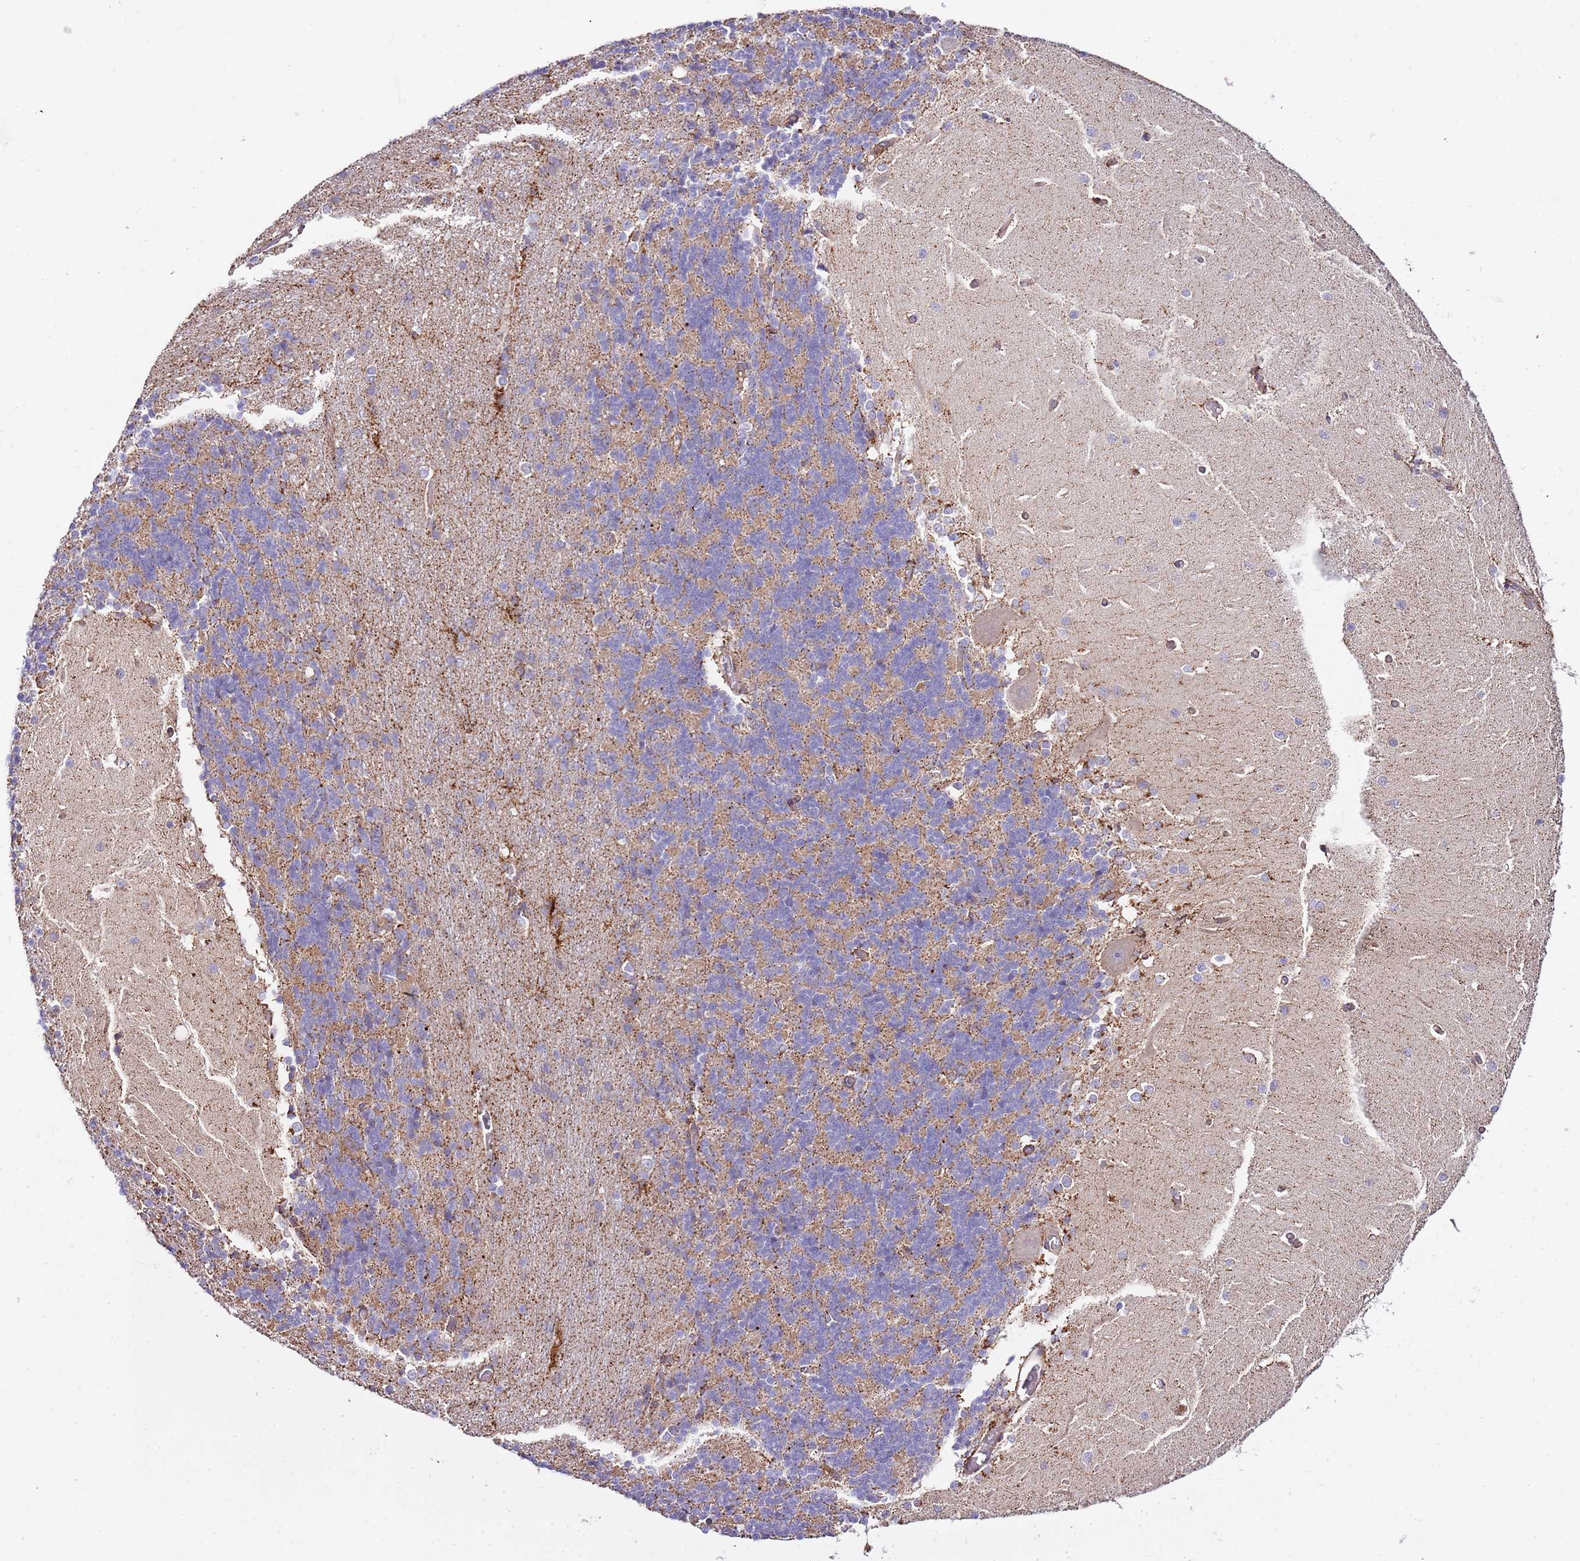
{"staining": {"intensity": "moderate", "quantity": "25%-75%", "location": "cytoplasmic/membranous"}, "tissue": "cerebellum", "cell_type": "Cells in granular layer", "image_type": "normal", "snomed": [{"axis": "morphology", "description": "Normal tissue, NOS"}, {"axis": "topography", "description": "Cerebellum"}], "caption": "Unremarkable cerebellum was stained to show a protein in brown. There is medium levels of moderate cytoplasmic/membranous positivity in about 25%-75% of cells in granular layer. (Stains: DAB in brown, nuclei in blue, Microscopy: brightfield microscopy at high magnification).", "gene": "DOCK6", "patient": {"sex": "male", "age": 37}}